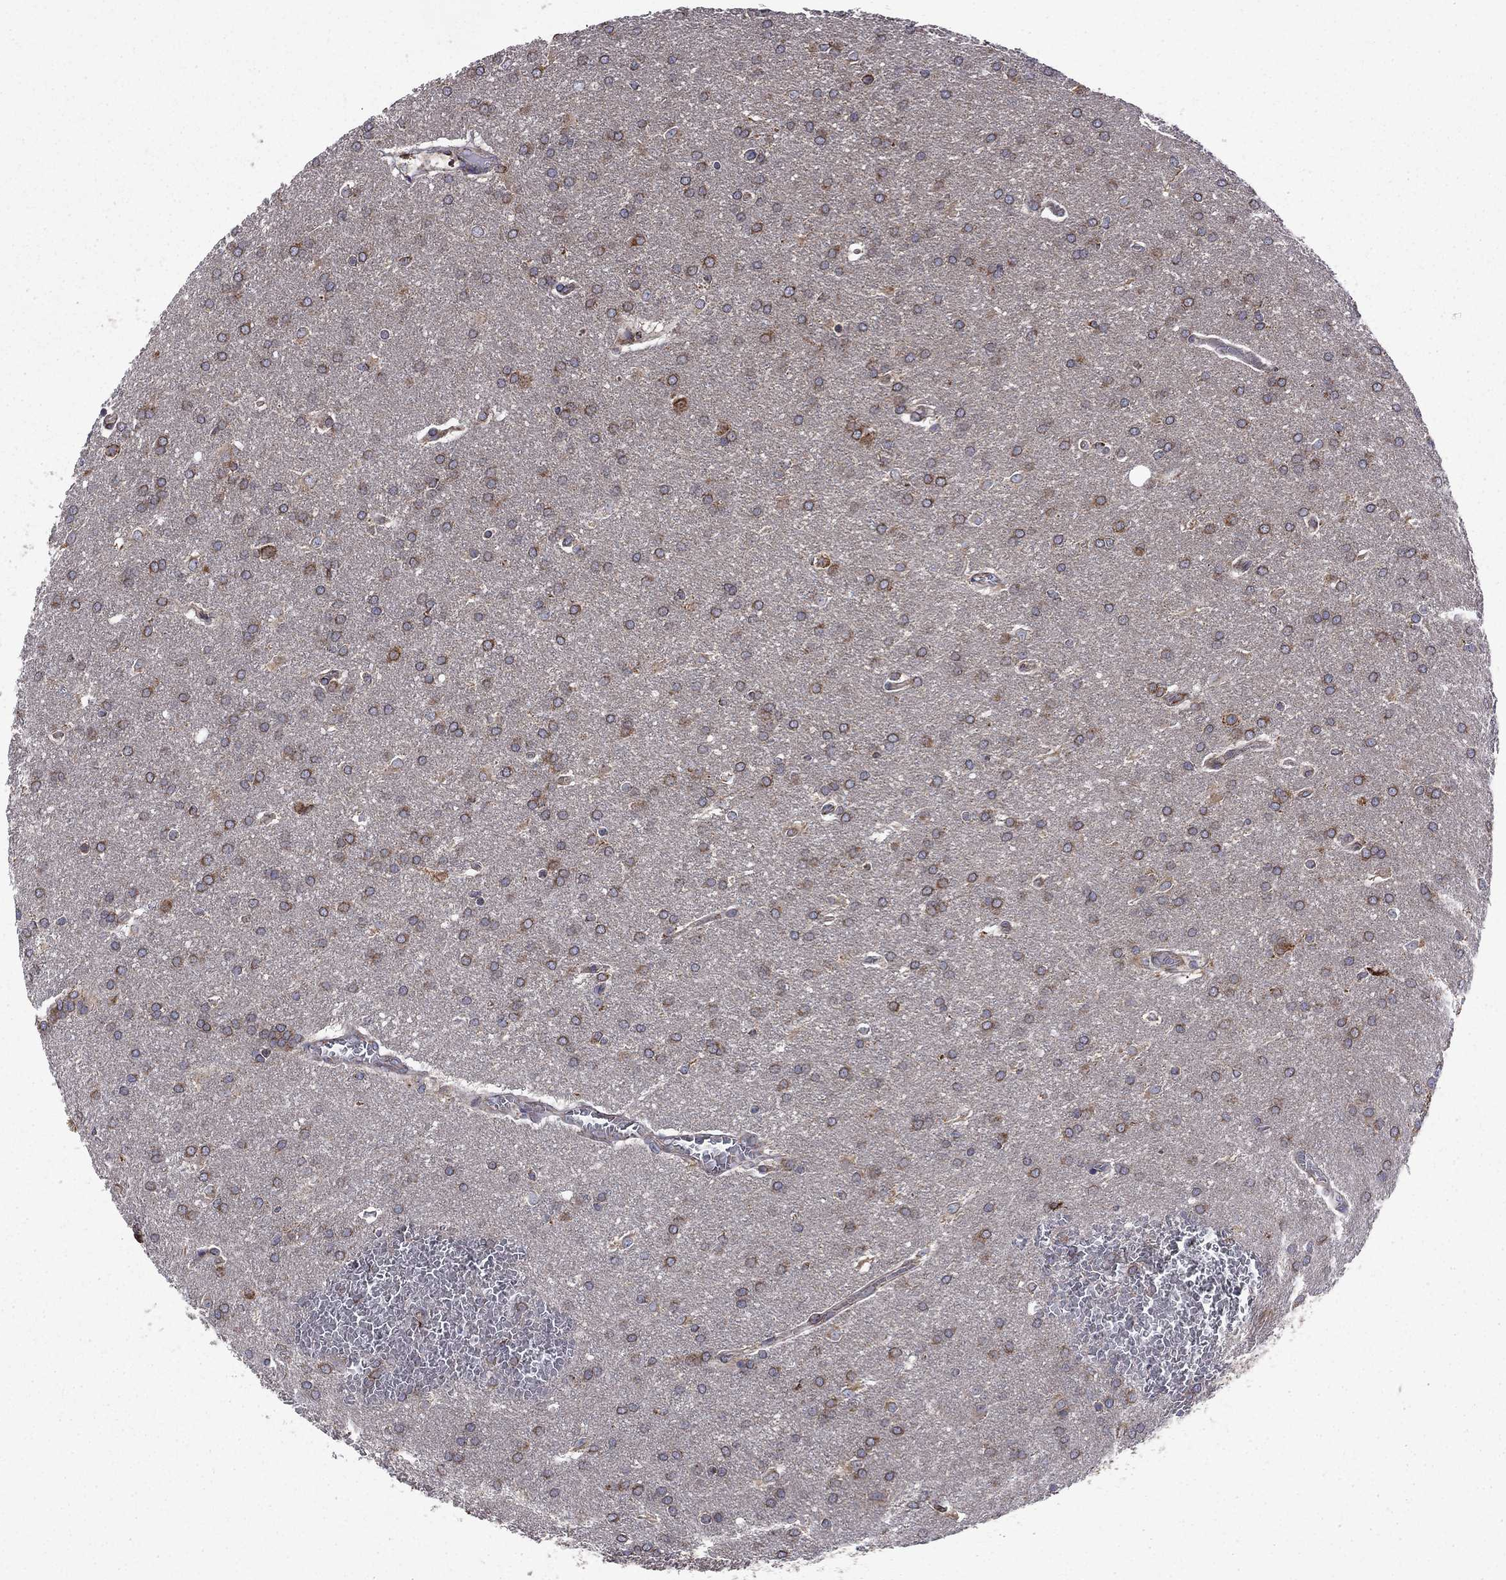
{"staining": {"intensity": "moderate", "quantity": "<25%", "location": "cytoplasmic/membranous"}, "tissue": "glioma", "cell_type": "Tumor cells", "image_type": "cancer", "snomed": [{"axis": "morphology", "description": "Glioma, malignant, Low grade"}, {"axis": "topography", "description": "Brain"}], "caption": "IHC image of neoplastic tissue: human glioma stained using immunohistochemistry (IHC) reveals low levels of moderate protein expression localized specifically in the cytoplasmic/membranous of tumor cells, appearing as a cytoplasmic/membranous brown color.", "gene": "CLPTM1", "patient": {"sex": "female", "age": 32}}